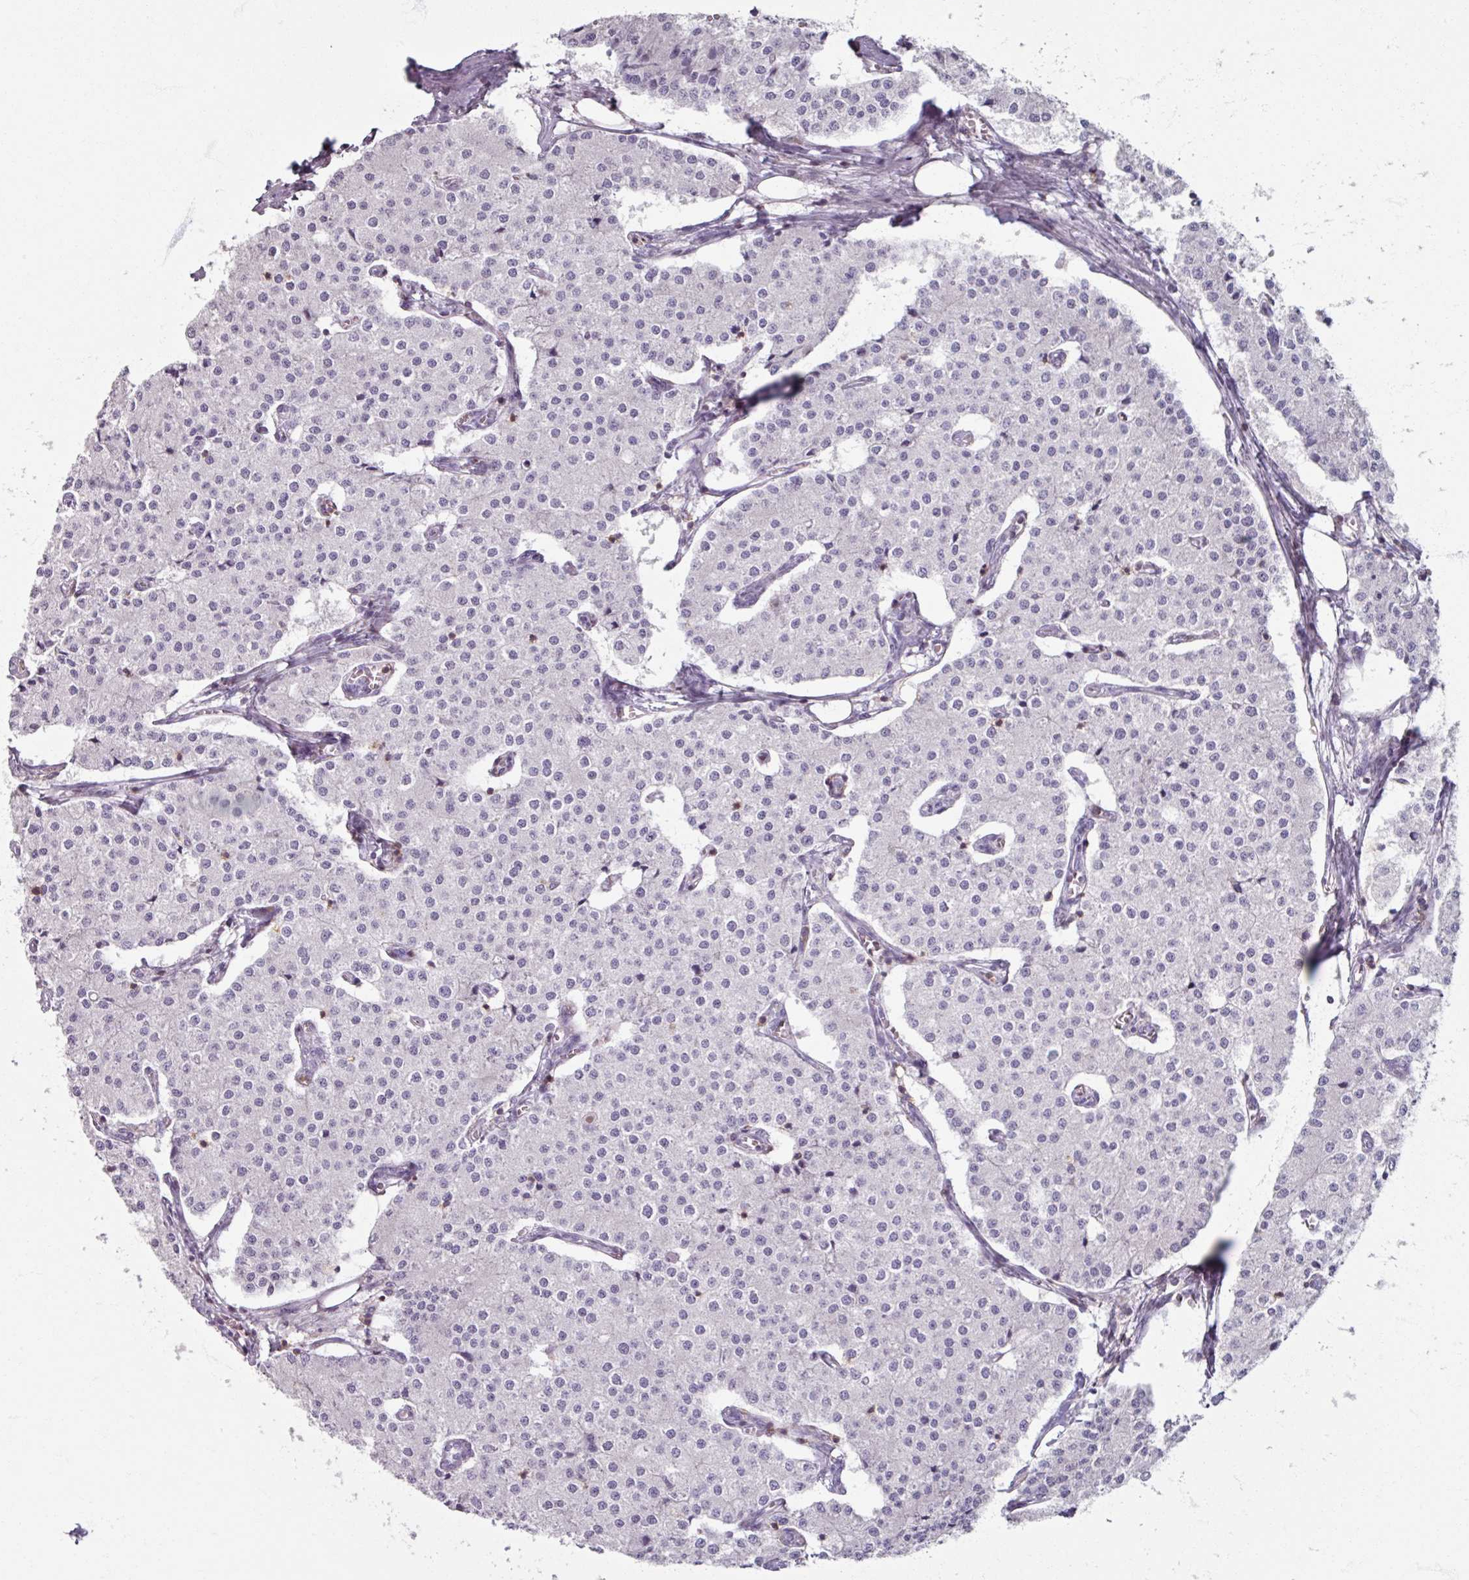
{"staining": {"intensity": "negative", "quantity": "none", "location": "none"}, "tissue": "carcinoid", "cell_type": "Tumor cells", "image_type": "cancer", "snomed": [{"axis": "morphology", "description": "Carcinoid, malignant, NOS"}, {"axis": "topography", "description": "Colon"}], "caption": "Carcinoid stained for a protein using immunohistochemistry shows no expression tumor cells.", "gene": "PTPRC", "patient": {"sex": "female", "age": 52}}